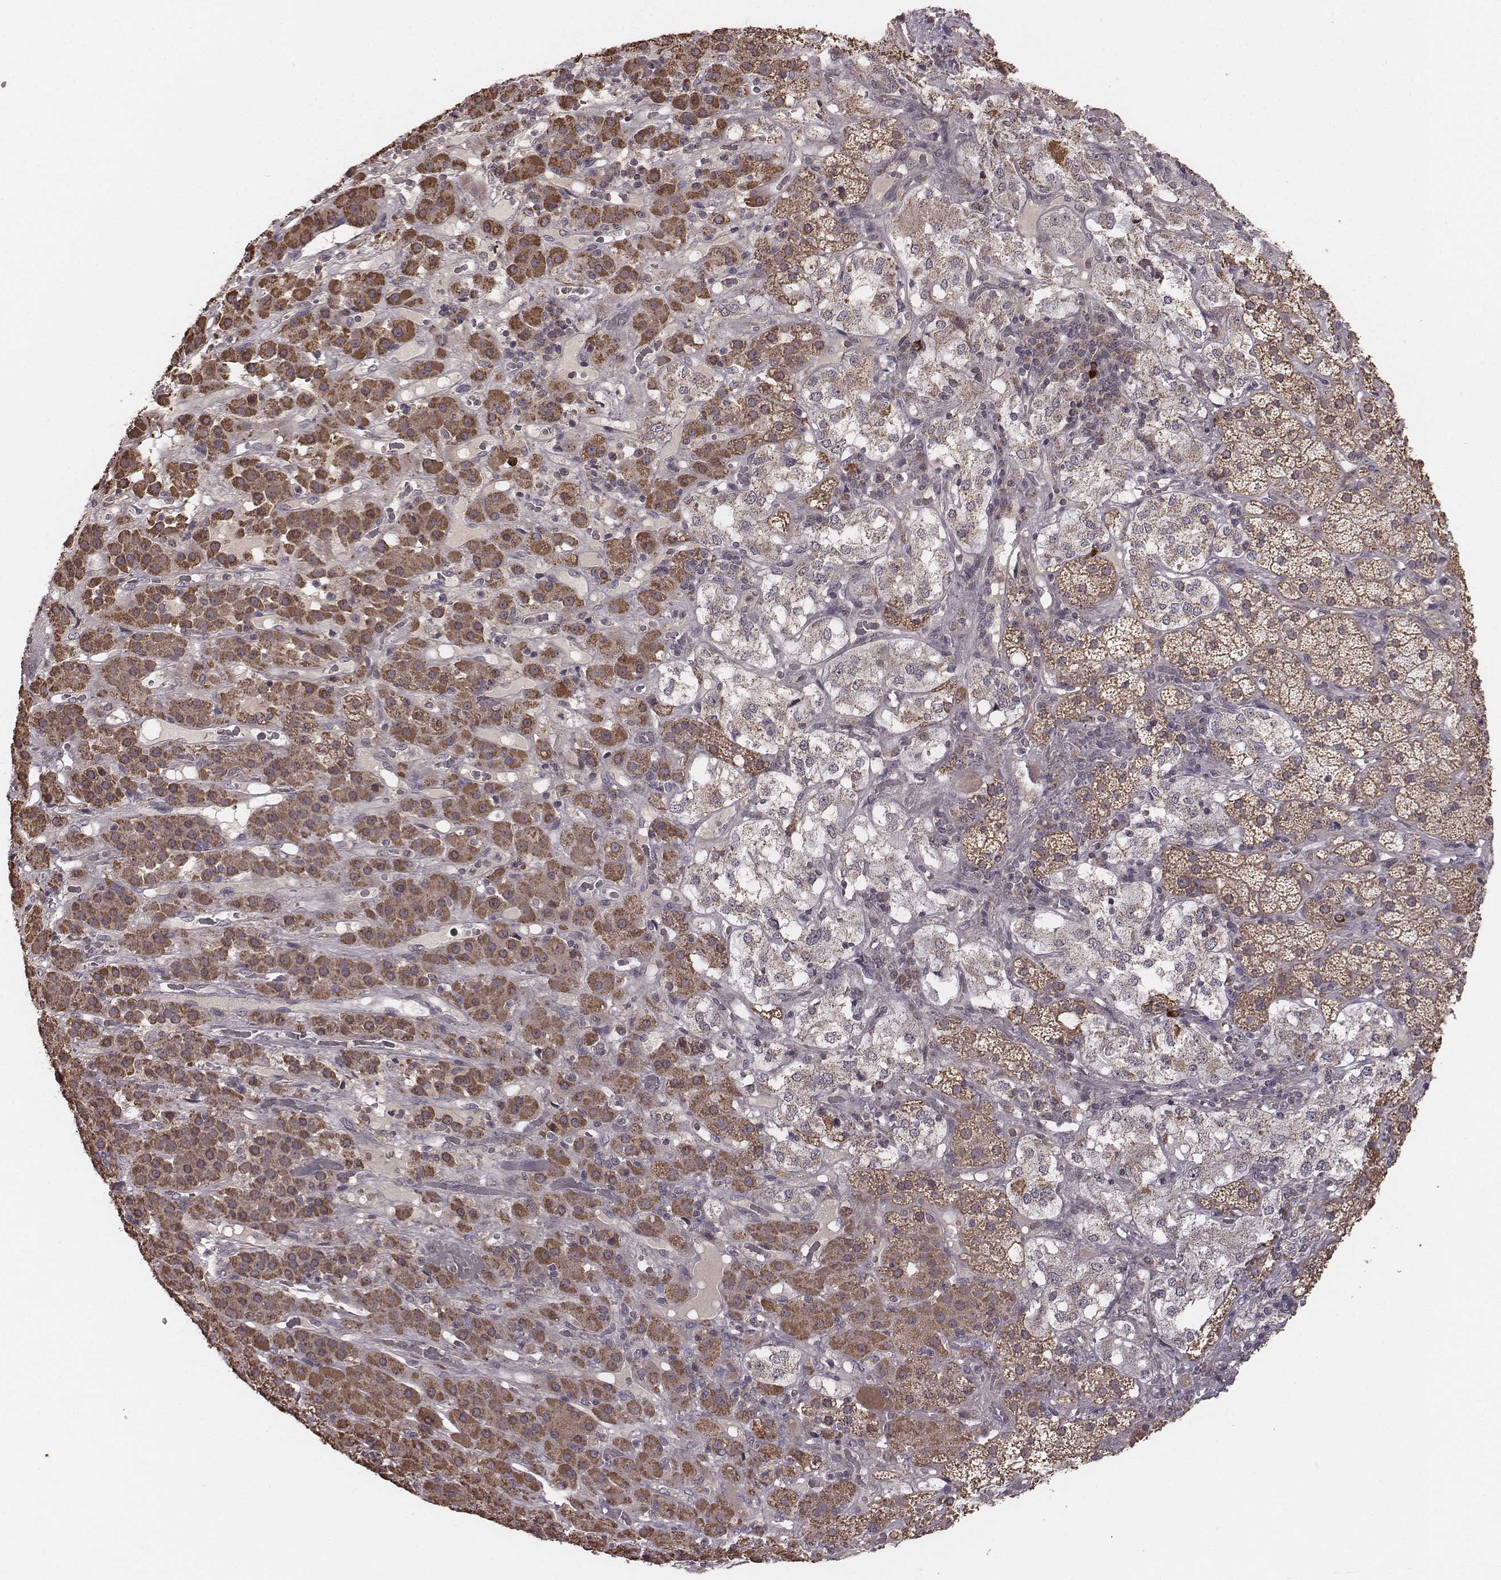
{"staining": {"intensity": "strong", "quantity": ">75%", "location": "cytoplasmic/membranous"}, "tissue": "adrenal gland", "cell_type": "Glandular cells", "image_type": "normal", "snomed": [{"axis": "morphology", "description": "Normal tissue, NOS"}, {"axis": "topography", "description": "Adrenal gland"}], "caption": "An image of adrenal gland stained for a protein exhibits strong cytoplasmic/membranous brown staining in glandular cells. The staining was performed using DAB (3,3'-diaminobenzidine), with brown indicating positive protein expression. Nuclei are stained blue with hematoxylin.", "gene": "PDCD2L", "patient": {"sex": "male", "age": 57}}